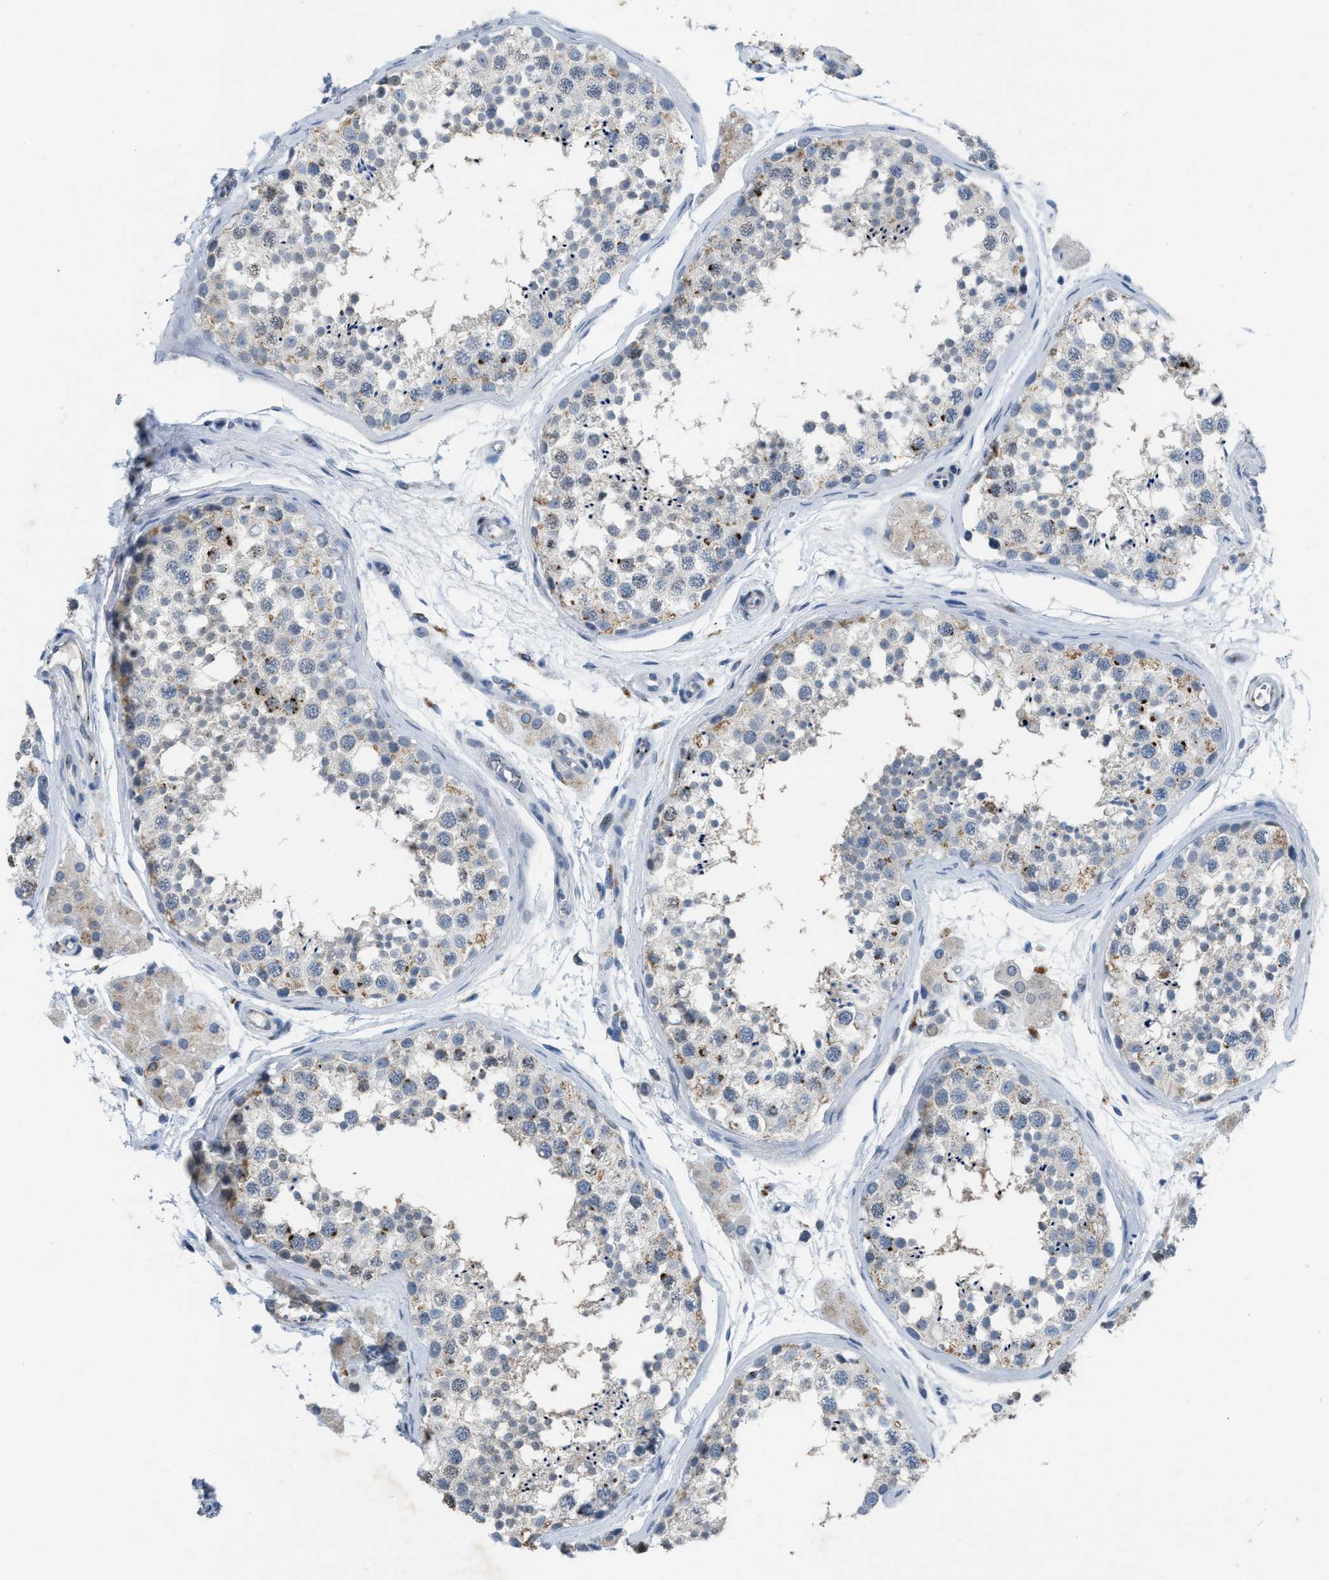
{"staining": {"intensity": "moderate", "quantity": "<25%", "location": "cytoplasmic/membranous,nuclear"}, "tissue": "testis", "cell_type": "Cells in seminiferous ducts", "image_type": "normal", "snomed": [{"axis": "morphology", "description": "Normal tissue, NOS"}, {"axis": "topography", "description": "Testis"}], "caption": "IHC (DAB (3,3'-diaminobenzidine)) staining of normal testis reveals moderate cytoplasmic/membranous,nuclear protein positivity in approximately <25% of cells in seminiferous ducts. (DAB IHC with brightfield microscopy, high magnification).", "gene": "SLC5A5", "patient": {"sex": "male", "age": 56}}